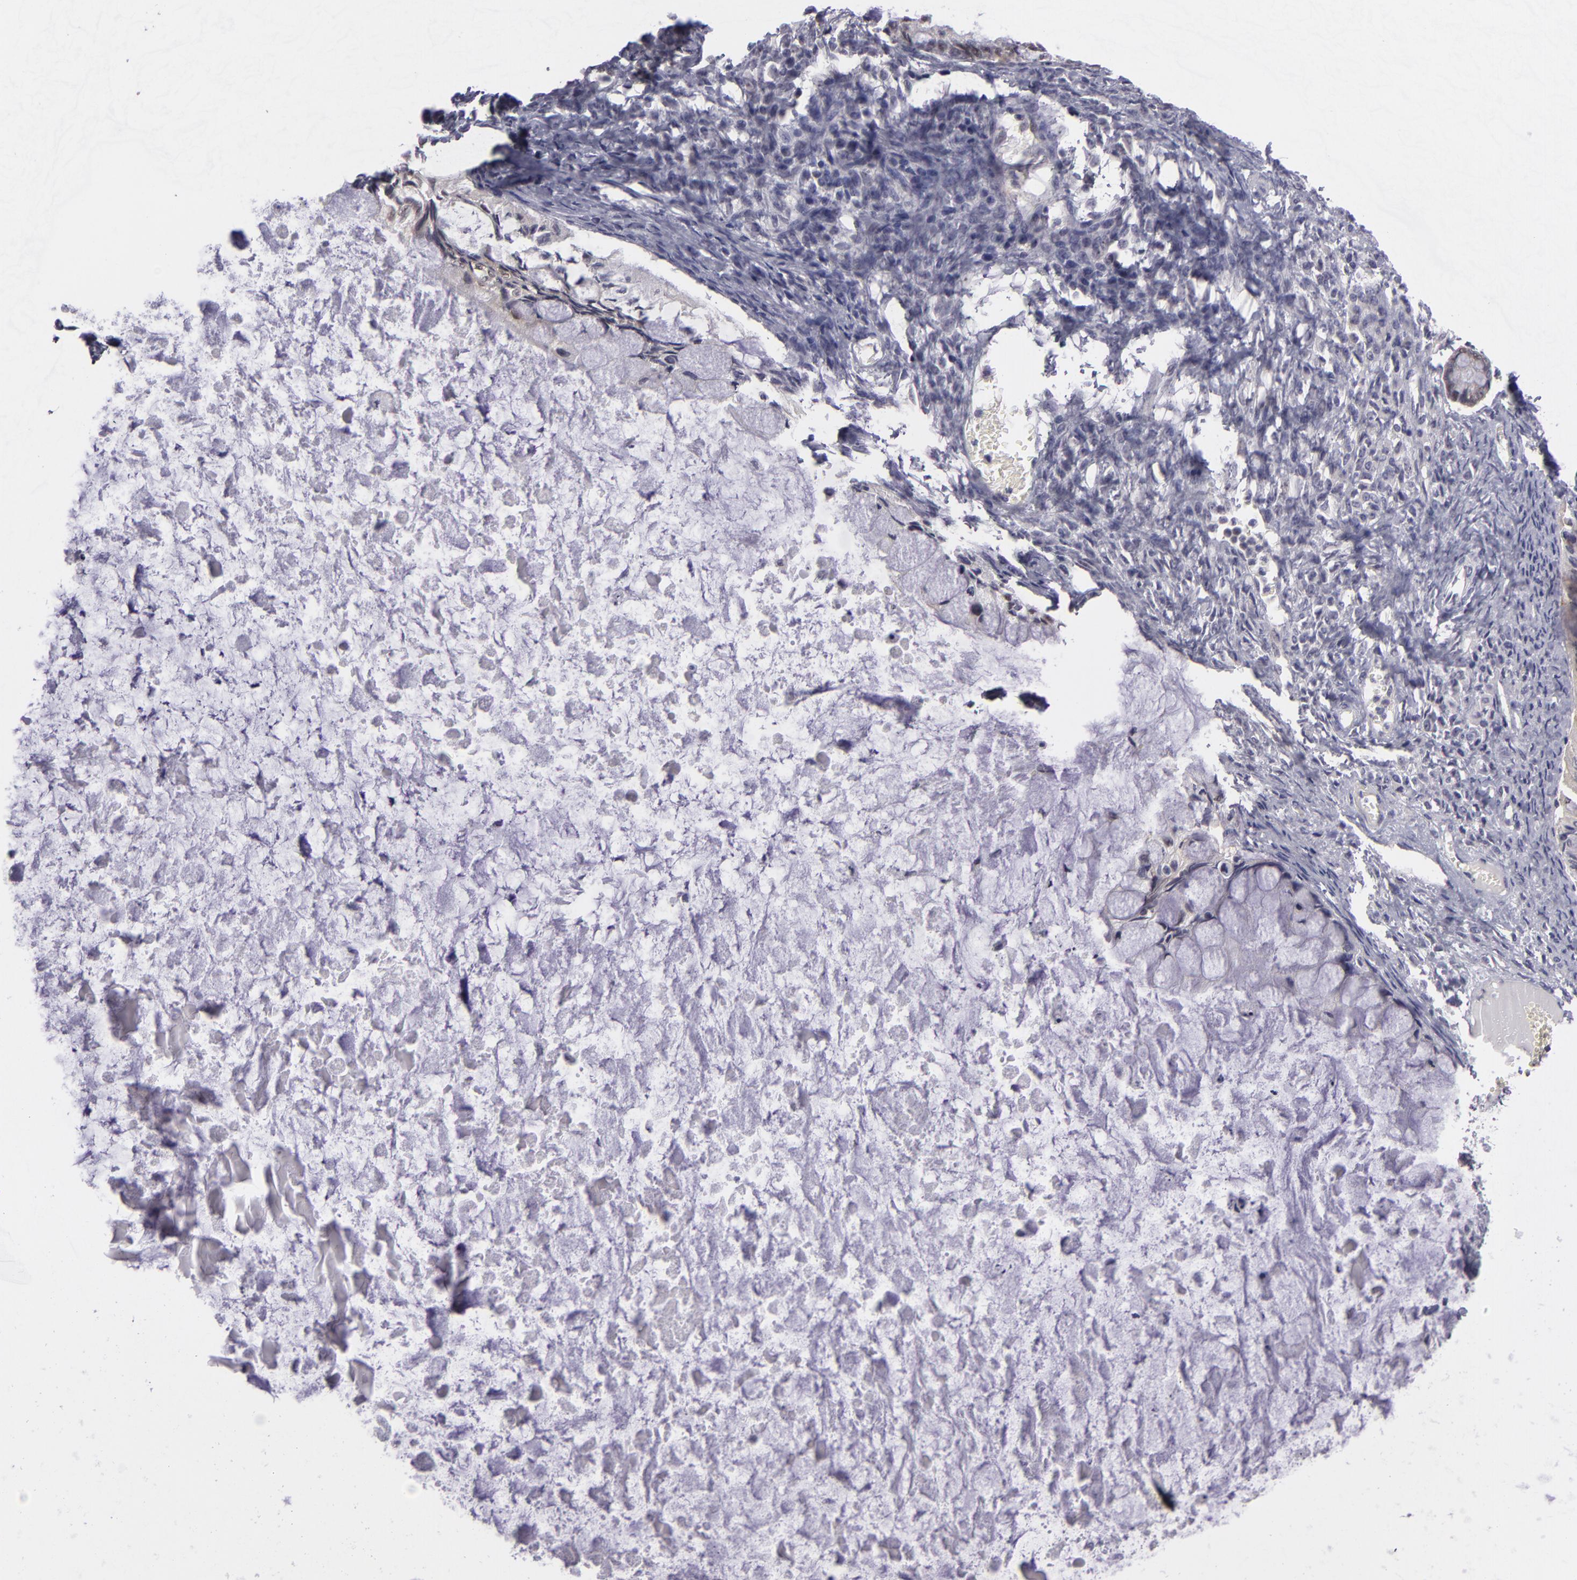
{"staining": {"intensity": "negative", "quantity": "none", "location": "none"}, "tissue": "ovarian cancer", "cell_type": "Tumor cells", "image_type": "cancer", "snomed": [{"axis": "morphology", "description": "Cystadenocarcinoma, mucinous, NOS"}, {"axis": "topography", "description": "Ovary"}], "caption": "A high-resolution image shows IHC staining of ovarian cancer, which demonstrates no significant expression in tumor cells.", "gene": "BCL10", "patient": {"sex": "female", "age": 57}}